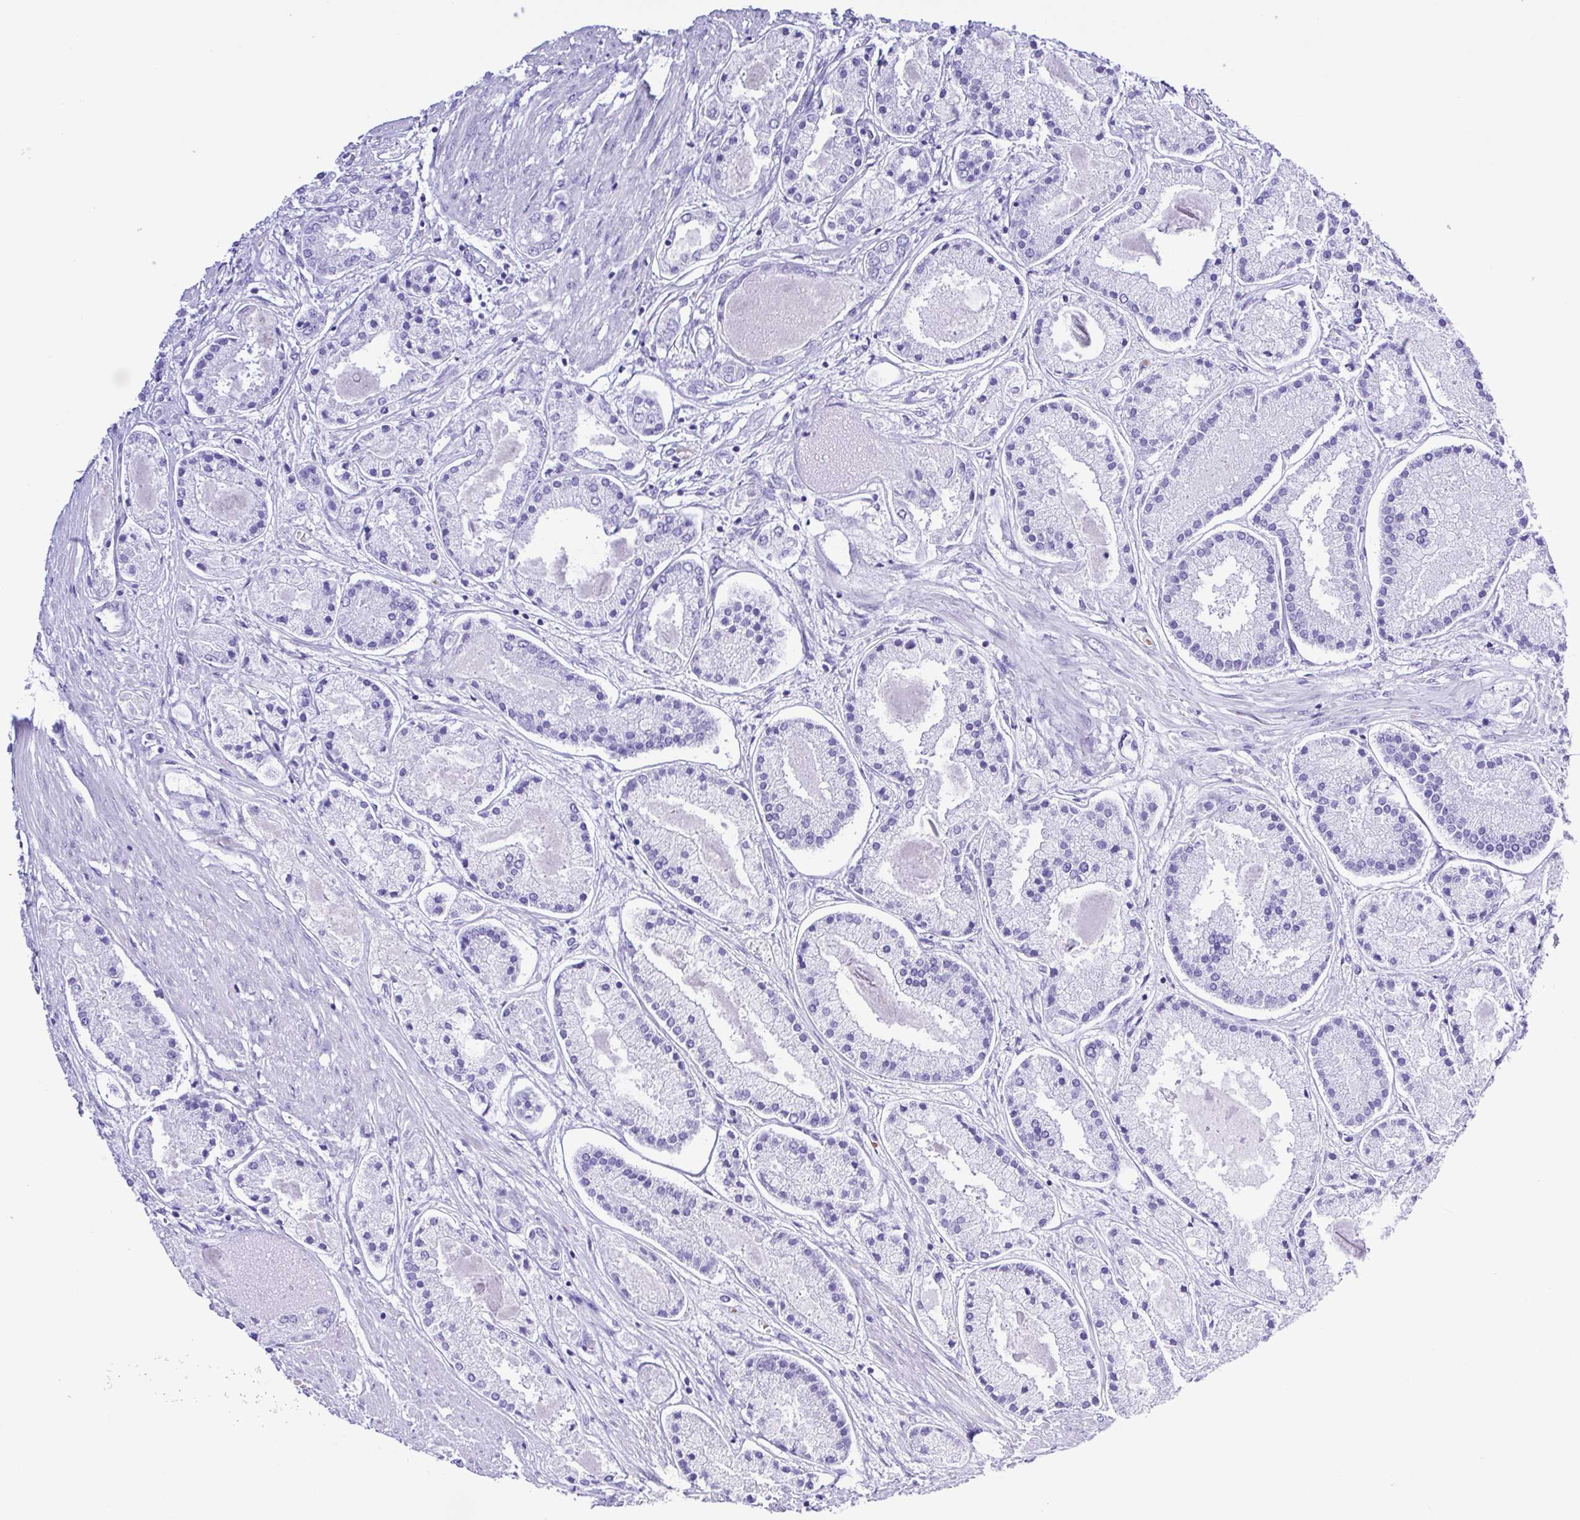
{"staining": {"intensity": "negative", "quantity": "none", "location": "none"}, "tissue": "prostate cancer", "cell_type": "Tumor cells", "image_type": "cancer", "snomed": [{"axis": "morphology", "description": "Adenocarcinoma, High grade"}, {"axis": "topography", "description": "Prostate"}], "caption": "Tumor cells are negative for protein expression in human prostate high-grade adenocarcinoma.", "gene": "SYT1", "patient": {"sex": "male", "age": 67}}